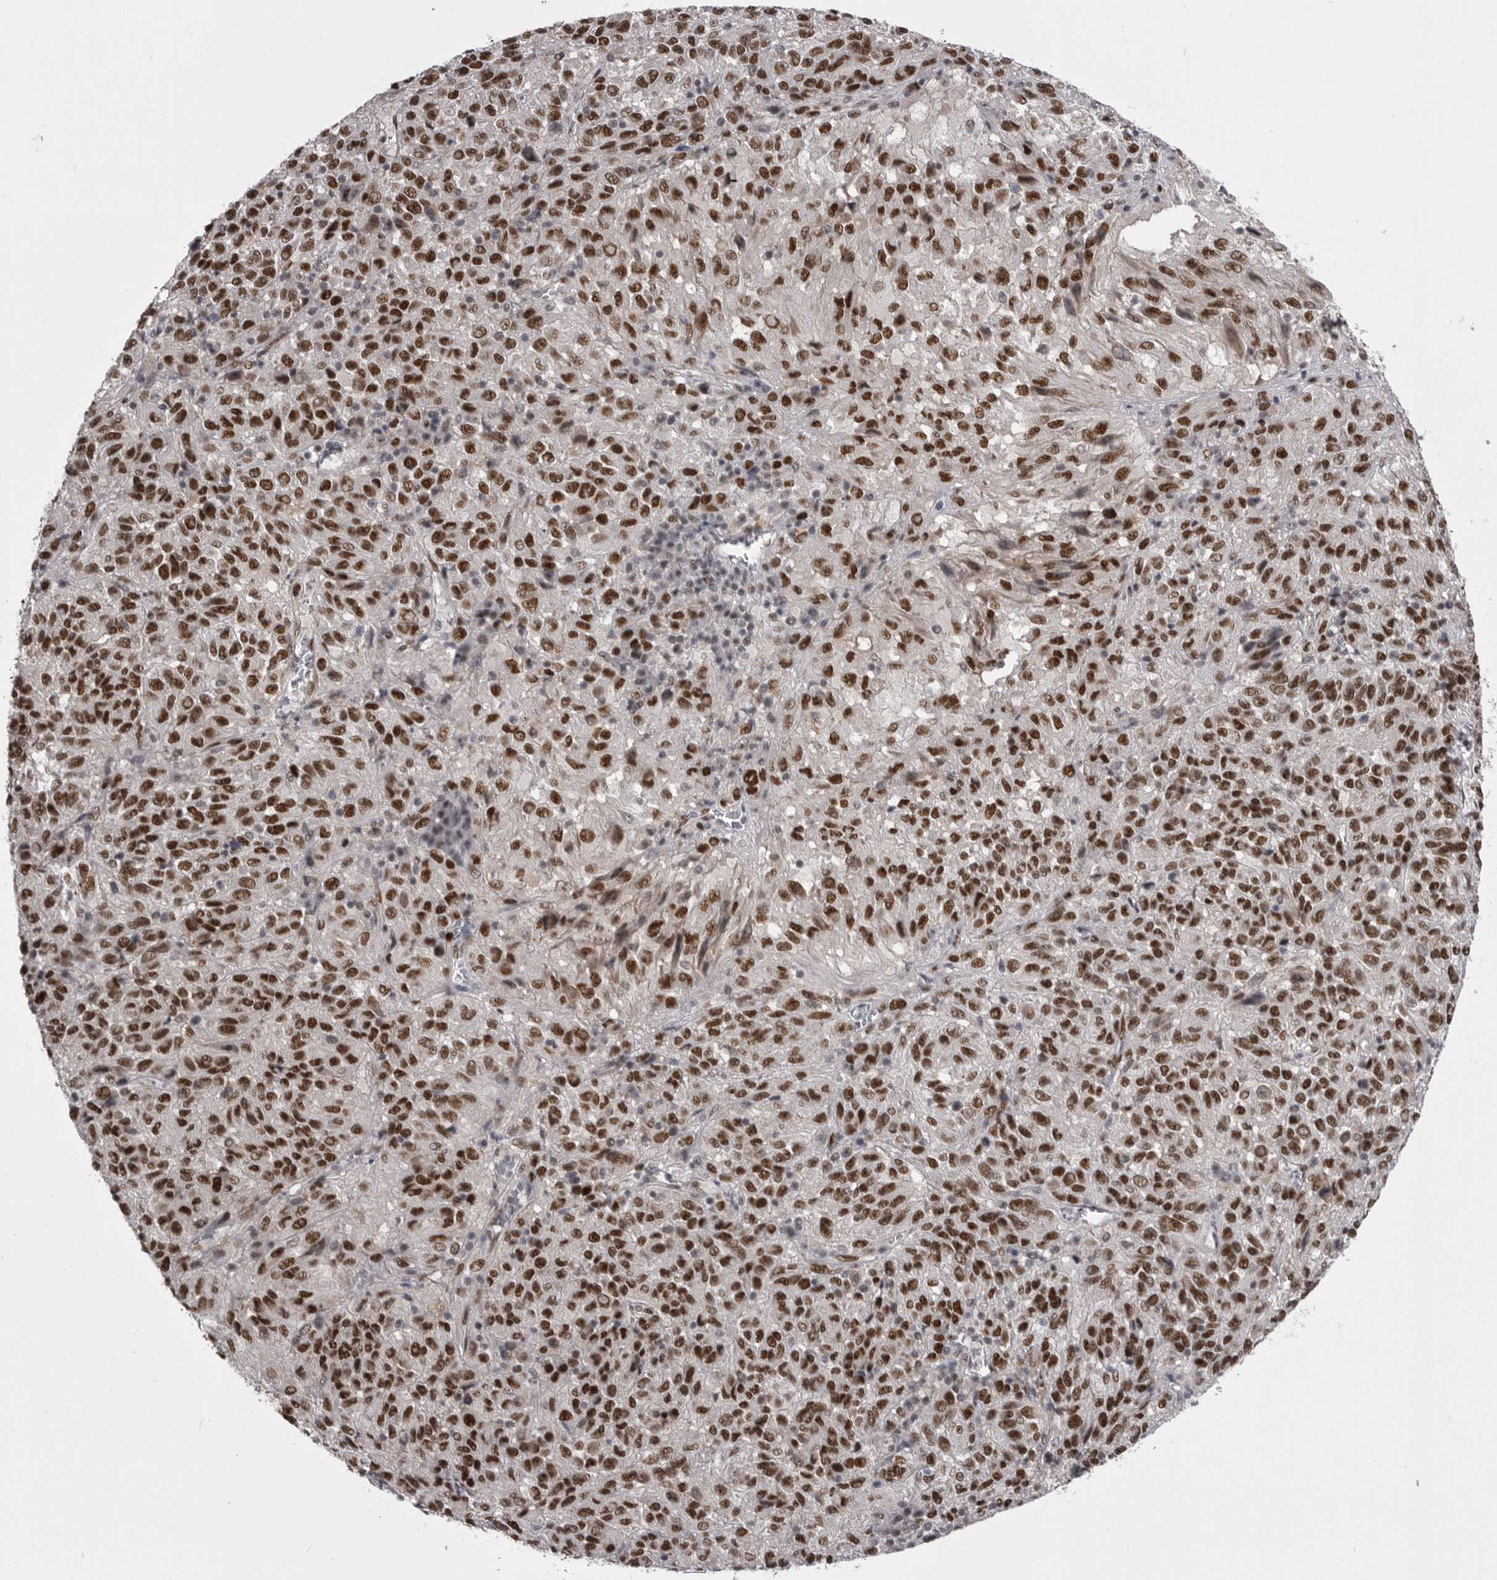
{"staining": {"intensity": "strong", "quantity": ">75%", "location": "nuclear"}, "tissue": "melanoma", "cell_type": "Tumor cells", "image_type": "cancer", "snomed": [{"axis": "morphology", "description": "Malignant melanoma, Metastatic site"}, {"axis": "topography", "description": "Lung"}], "caption": "Malignant melanoma (metastatic site) was stained to show a protein in brown. There is high levels of strong nuclear staining in about >75% of tumor cells. (Stains: DAB (3,3'-diaminobenzidine) in brown, nuclei in blue, Microscopy: brightfield microscopy at high magnification).", "gene": "MEPCE", "patient": {"sex": "male", "age": 64}}